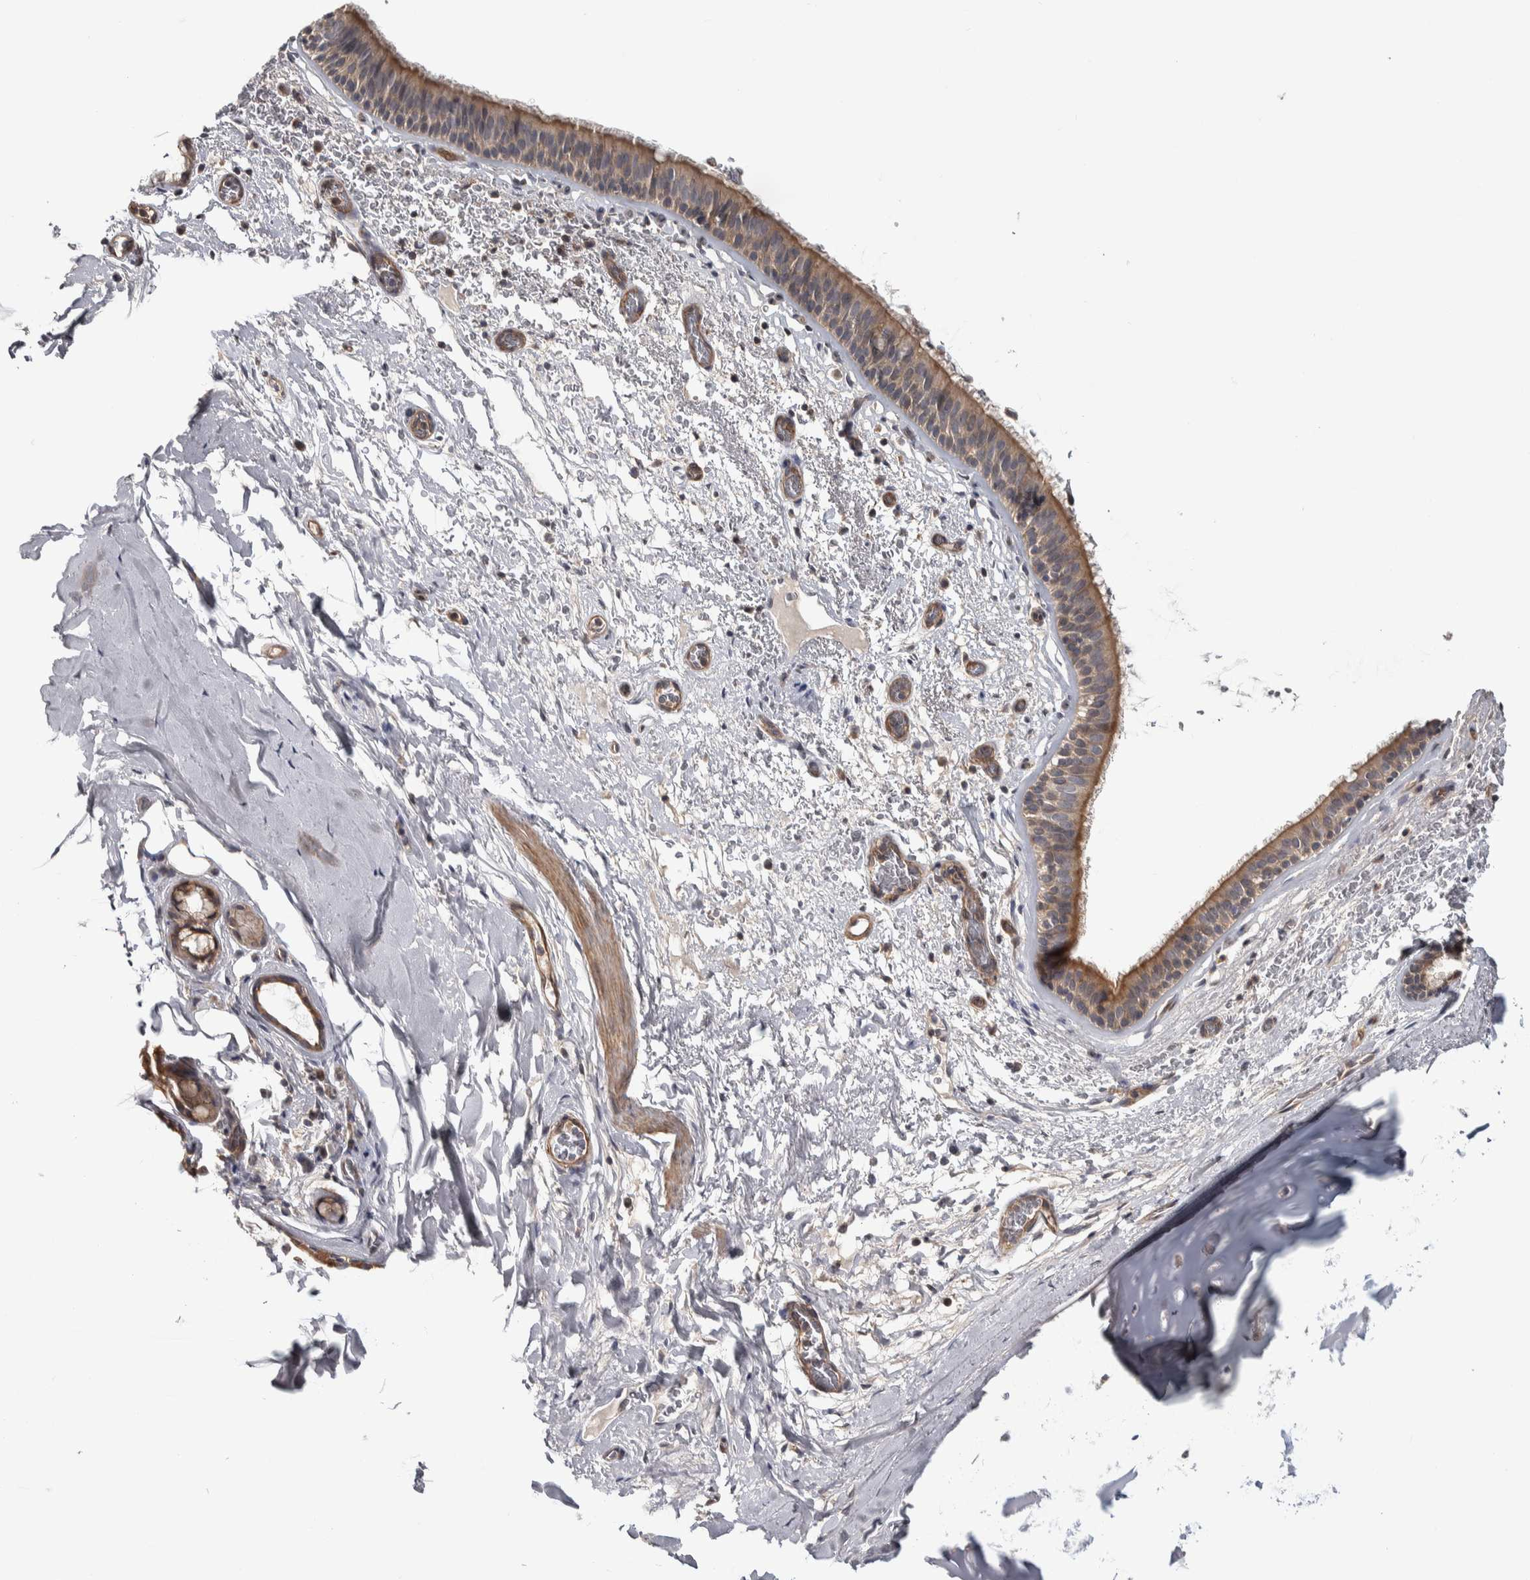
{"staining": {"intensity": "moderate", "quantity": ">75%", "location": "cytoplasmic/membranous"}, "tissue": "bronchus", "cell_type": "Respiratory epithelial cells", "image_type": "normal", "snomed": [{"axis": "morphology", "description": "Normal tissue, NOS"}, {"axis": "topography", "description": "Cartilage tissue"}], "caption": "This is a photomicrograph of IHC staining of normal bronchus, which shows moderate expression in the cytoplasmic/membranous of respiratory epithelial cells.", "gene": "CHMP4C", "patient": {"sex": "female", "age": 63}}